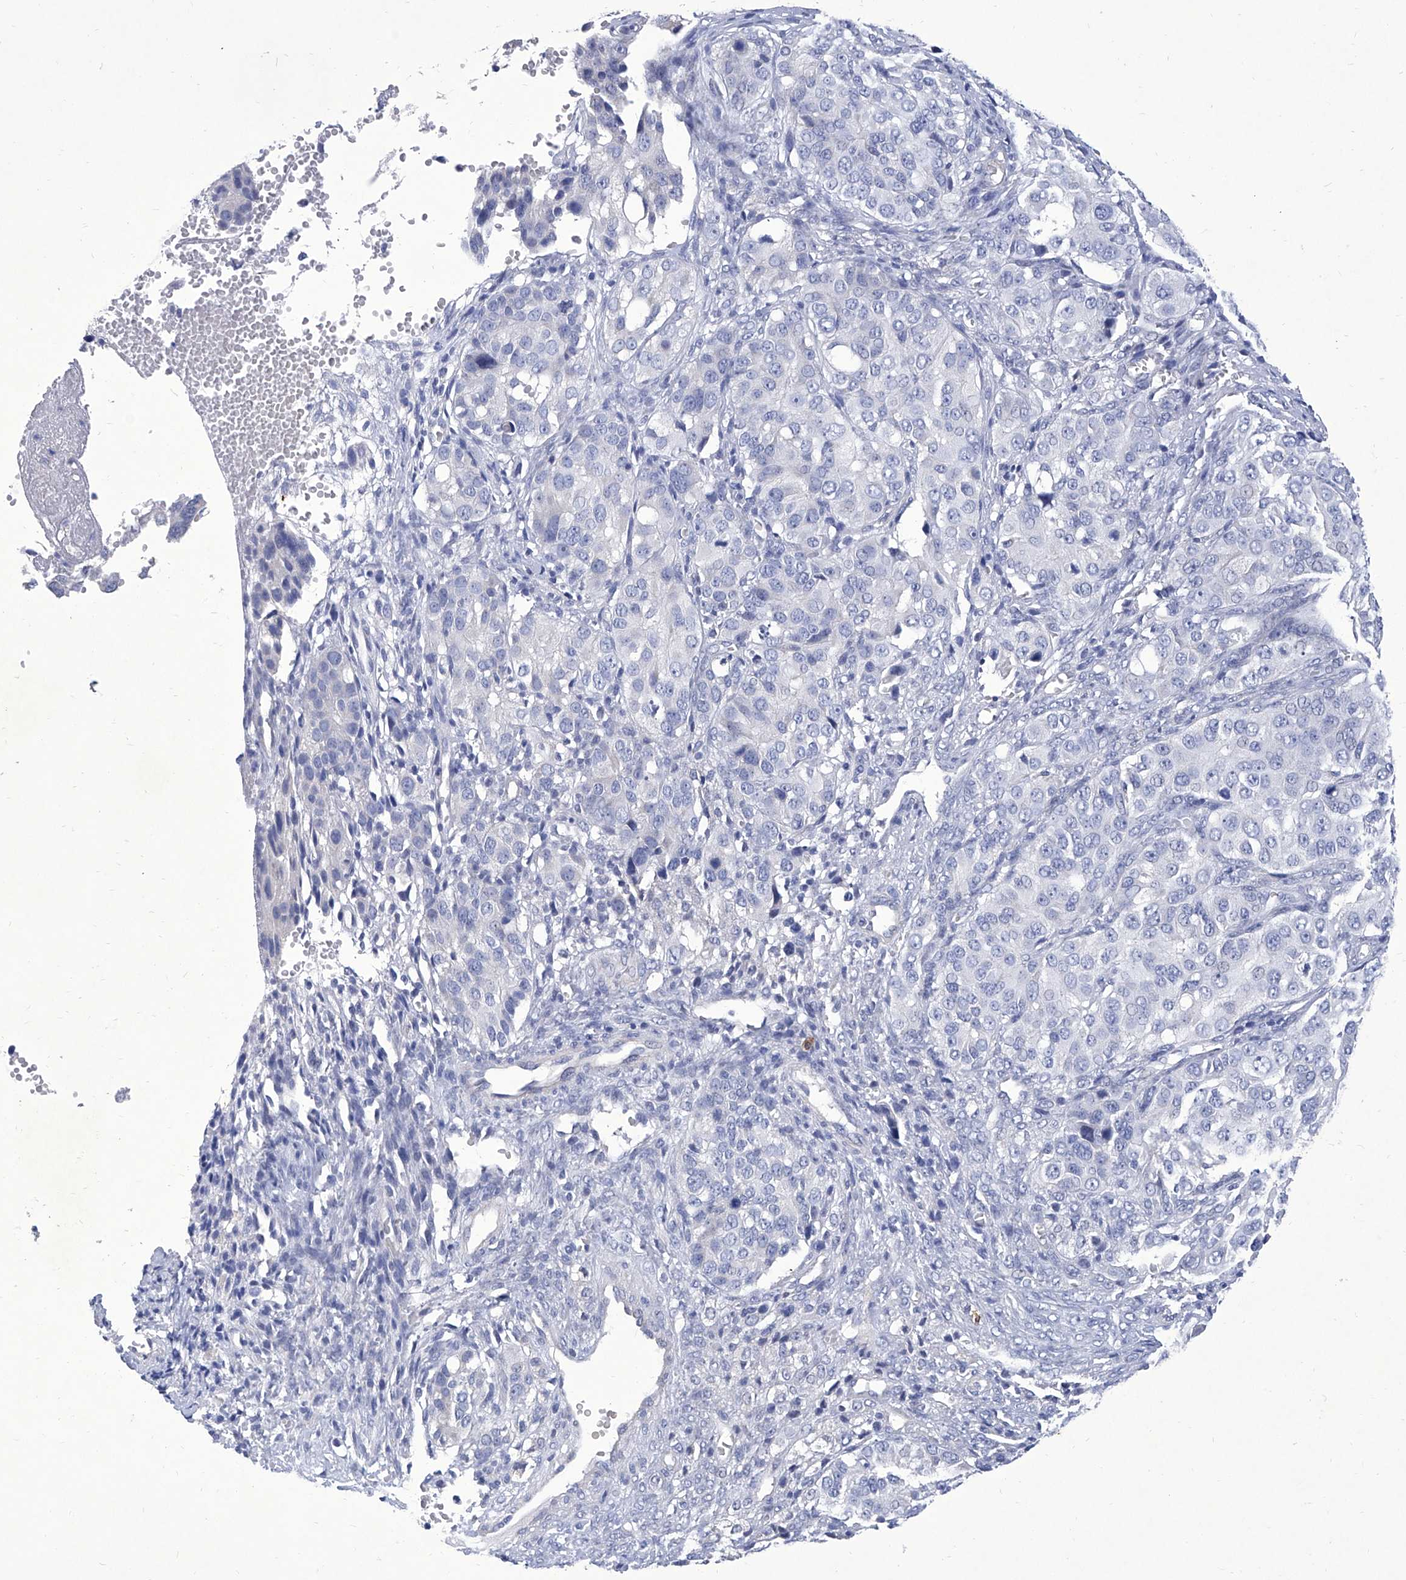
{"staining": {"intensity": "negative", "quantity": "none", "location": "none"}, "tissue": "ovarian cancer", "cell_type": "Tumor cells", "image_type": "cancer", "snomed": [{"axis": "morphology", "description": "Carcinoma, endometroid"}, {"axis": "topography", "description": "Ovary"}], "caption": "Tumor cells show no significant staining in ovarian cancer (endometroid carcinoma).", "gene": "IFNL2", "patient": {"sex": "female", "age": 51}}